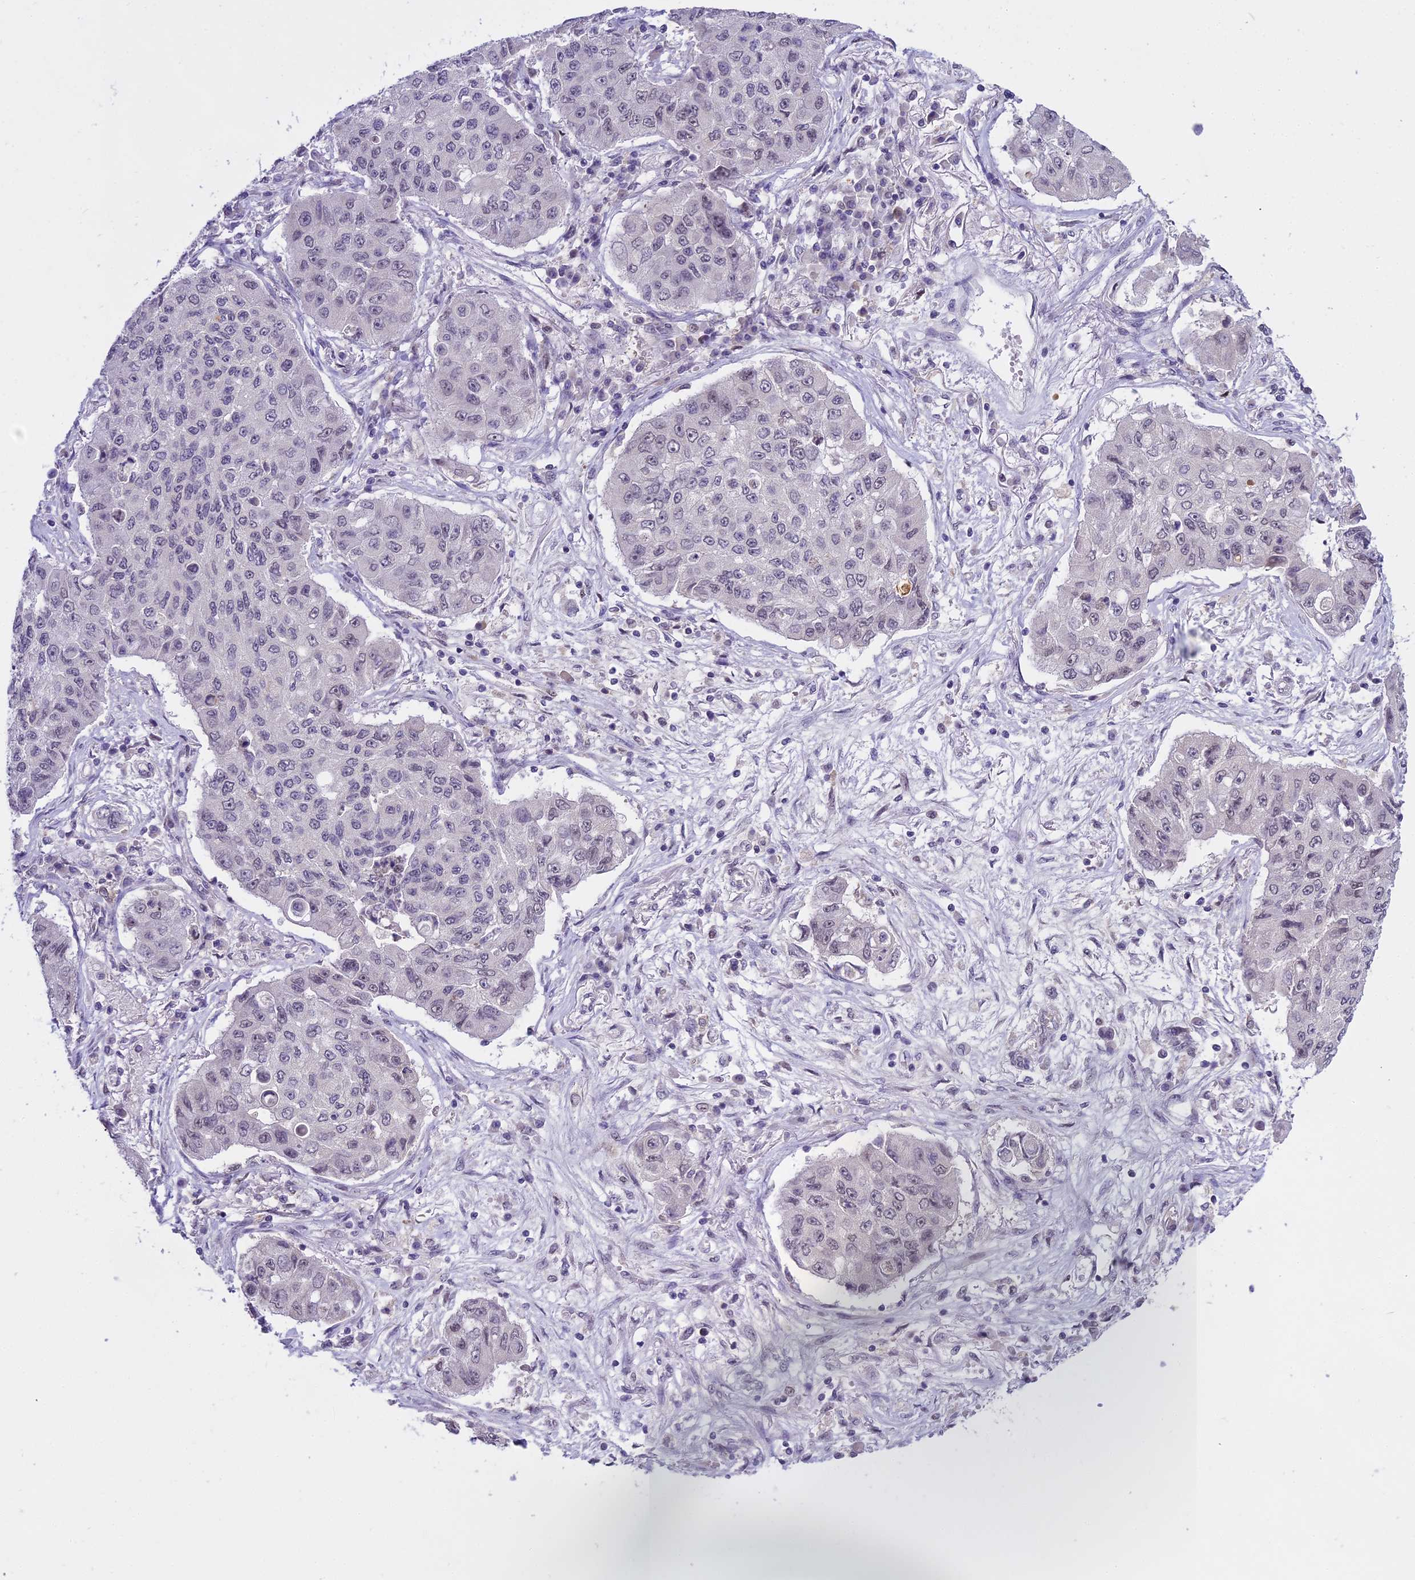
{"staining": {"intensity": "negative", "quantity": "none", "location": "none"}, "tissue": "lung cancer", "cell_type": "Tumor cells", "image_type": "cancer", "snomed": [{"axis": "morphology", "description": "Squamous cell carcinoma, NOS"}, {"axis": "topography", "description": "Lung"}], "caption": "Lung cancer (squamous cell carcinoma) was stained to show a protein in brown. There is no significant staining in tumor cells.", "gene": "MAT2A", "patient": {"sex": "male", "age": 74}}